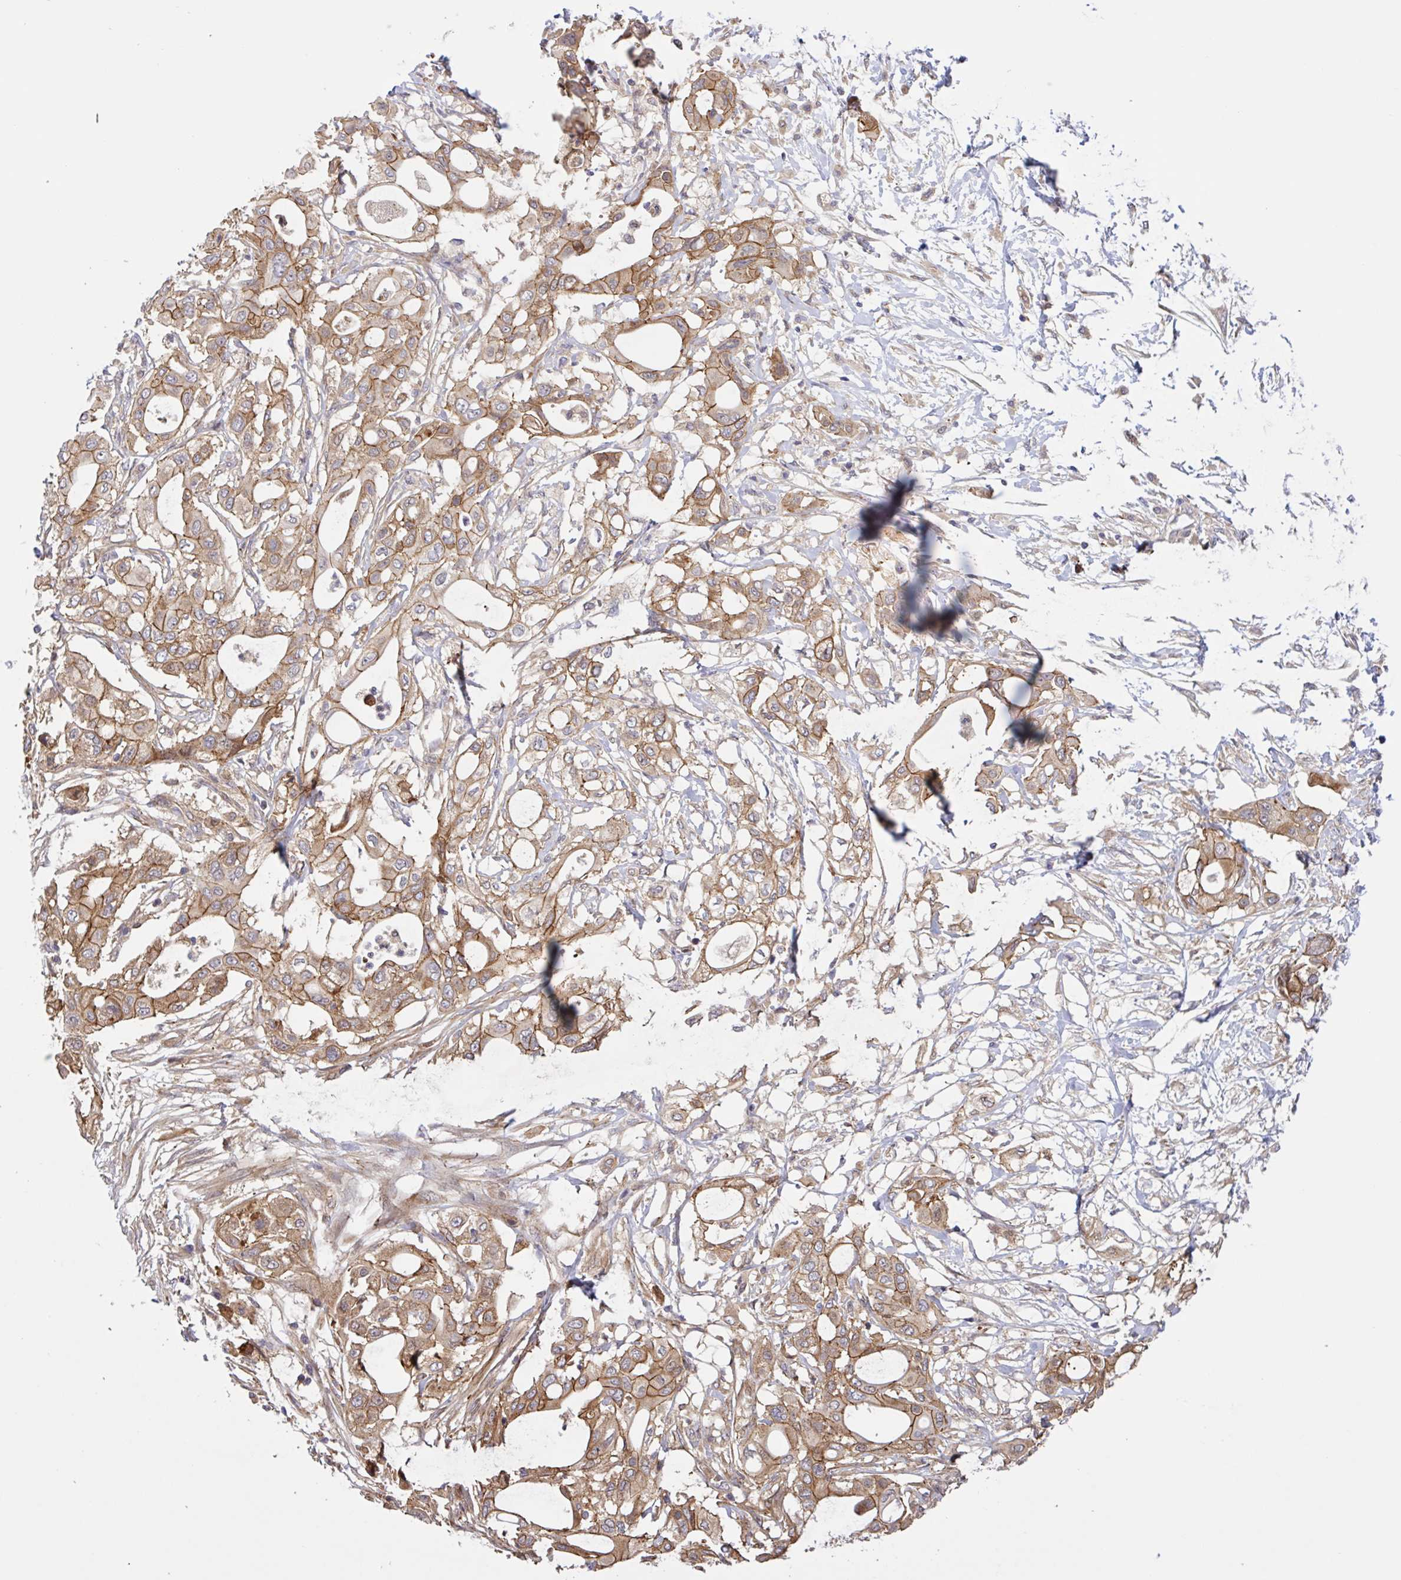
{"staining": {"intensity": "moderate", "quantity": ">75%", "location": "cytoplasmic/membranous"}, "tissue": "pancreatic cancer", "cell_type": "Tumor cells", "image_type": "cancer", "snomed": [{"axis": "morphology", "description": "Adenocarcinoma, NOS"}, {"axis": "topography", "description": "Pancreas"}], "caption": "Pancreatic cancer tissue displays moderate cytoplasmic/membranous expression in about >75% of tumor cells", "gene": "INTS10", "patient": {"sex": "male", "age": 68}}